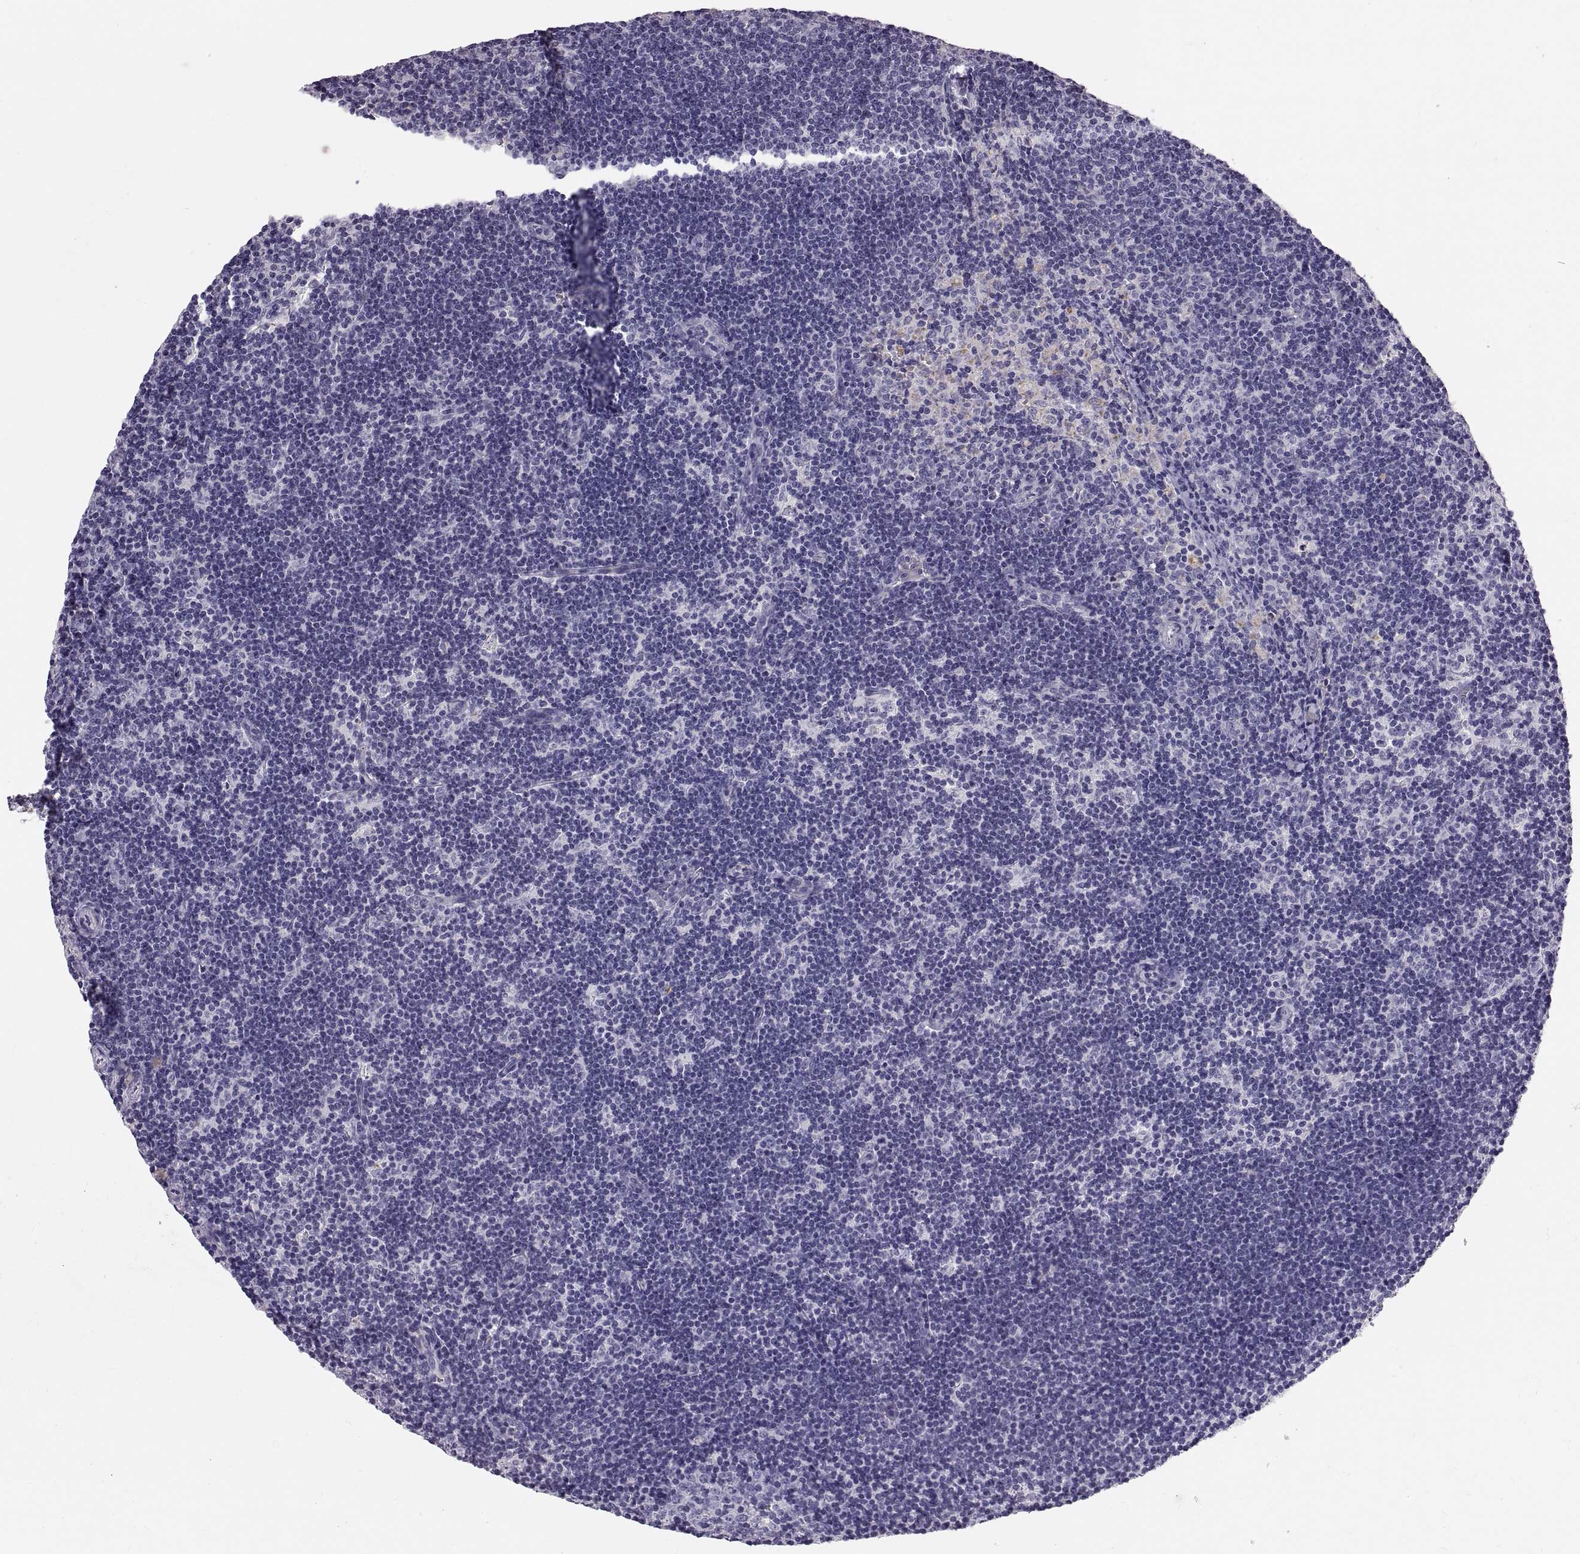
{"staining": {"intensity": "negative", "quantity": "none", "location": "none"}, "tissue": "lymph node", "cell_type": "Germinal center cells", "image_type": "normal", "snomed": [{"axis": "morphology", "description": "Normal tissue, NOS"}, {"axis": "topography", "description": "Lymph node"}], "caption": "There is no significant expression in germinal center cells of lymph node. (DAB immunohistochemistry with hematoxylin counter stain).", "gene": "ADAM32", "patient": {"sex": "female", "age": 34}}